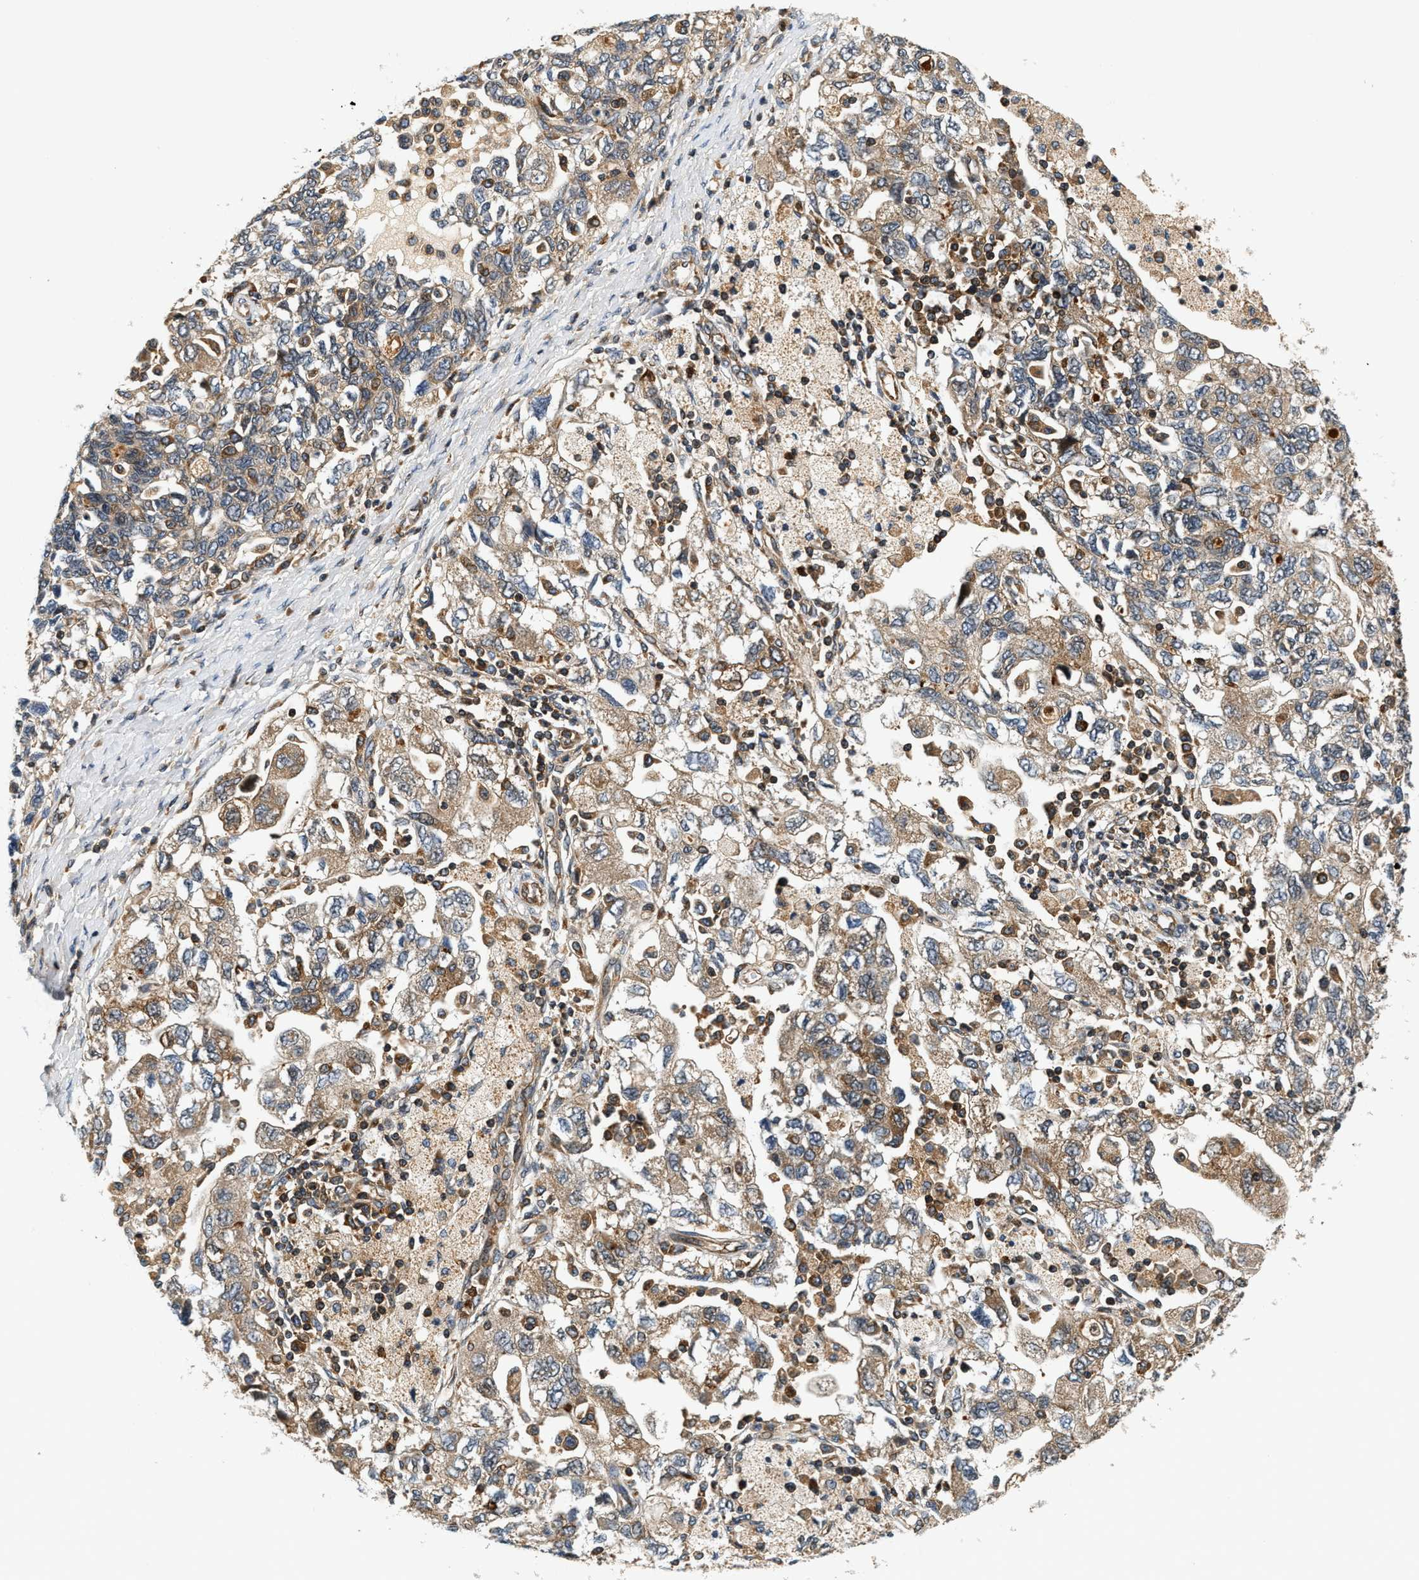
{"staining": {"intensity": "moderate", "quantity": ">75%", "location": "cytoplasmic/membranous"}, "tissue": "ovarian cancer", "cell_type": "Tumor cells", "image_type": "cancer", "snomed": [{"axis": "morphology", "description": "Carcinoma, NOS"}, {"axis": "morphology", "description": "Cystadenocarcinoma, serous, NOS"}, {"axis": "topography", "description": "Ovary"}], "caption": "Protein staining of serous cystadenocarcinoma (ovarian) tissue displays moderate cytoplasmic/membranous positivity in about >75% of tumor cells. (Brightfield microscopy of DAB IHC at high magnification).", "gene": "SAMD9", "patient": {"sex": "female", "age": 69}}